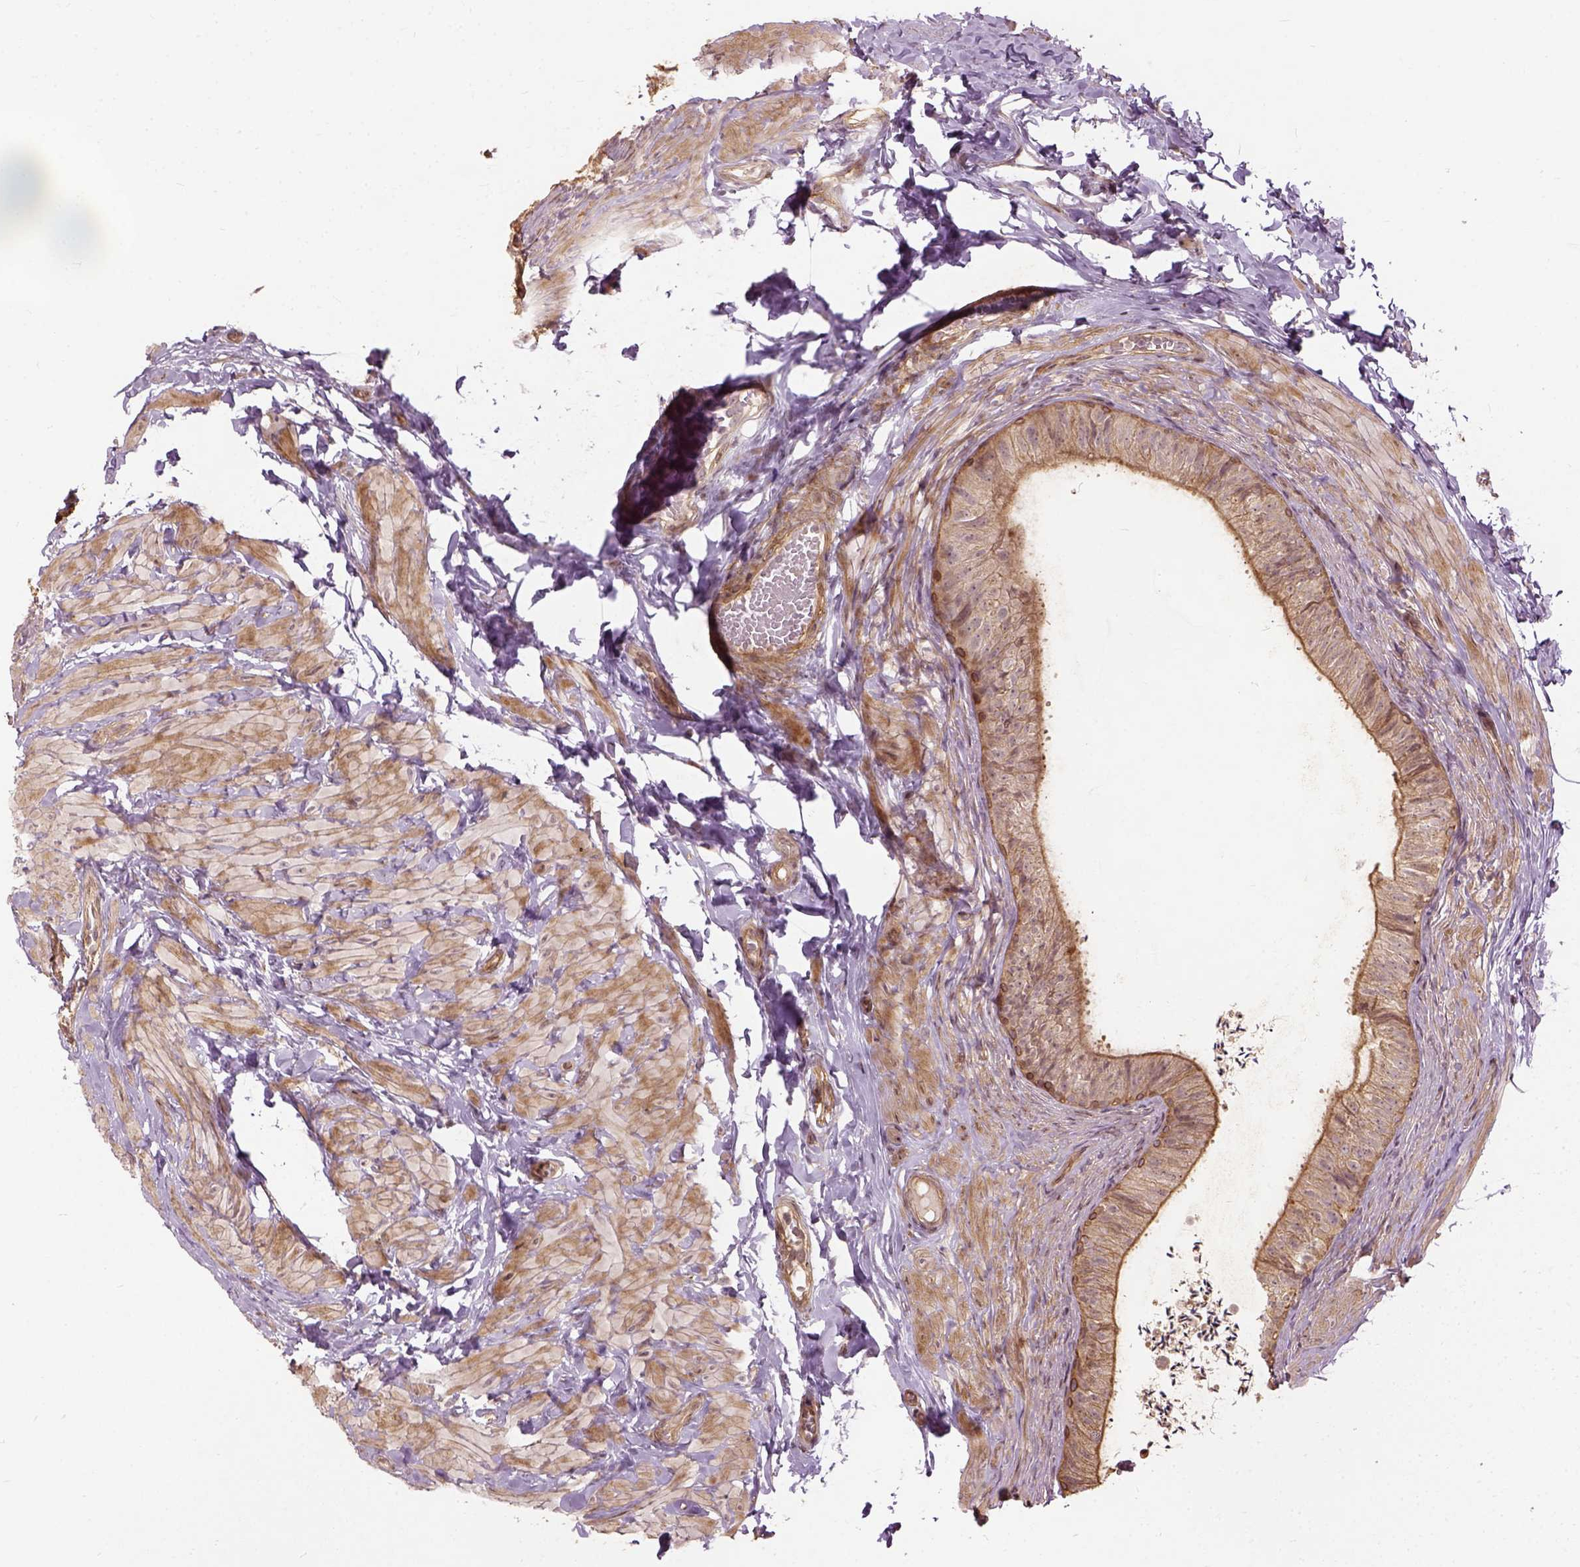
{"staining": {"intensity": "moderate", "quantity": ">75%", "location": "cytoplasmic/membranous"}, "tissue": "epididymis", "cell_type": "Glandular cells", "image_type": "normal", "snomed": [{"axis": "morphology", "description": "Normal tissue, NOS"}, {"axis": "topography", "description": "Epididymis, spermatic cord, NOS"}, {"axis": "topography", "description": "Epididymis"}, {"axis": "topography", "description": "Peripheral nerve tissue"}], "caption": "Immunohistochemistry (DAB) staining of benign epididymis shows moderate cytoplasmic/membranous protein staining in about >75% of glandular cells. The protein of interest is stained brown, and the nuclei are stained in blue (DAB IHC with brightfield microscopy, high magnification).", "gene": "VEGFA", "patient": {"sex": "male", "age": 29}}